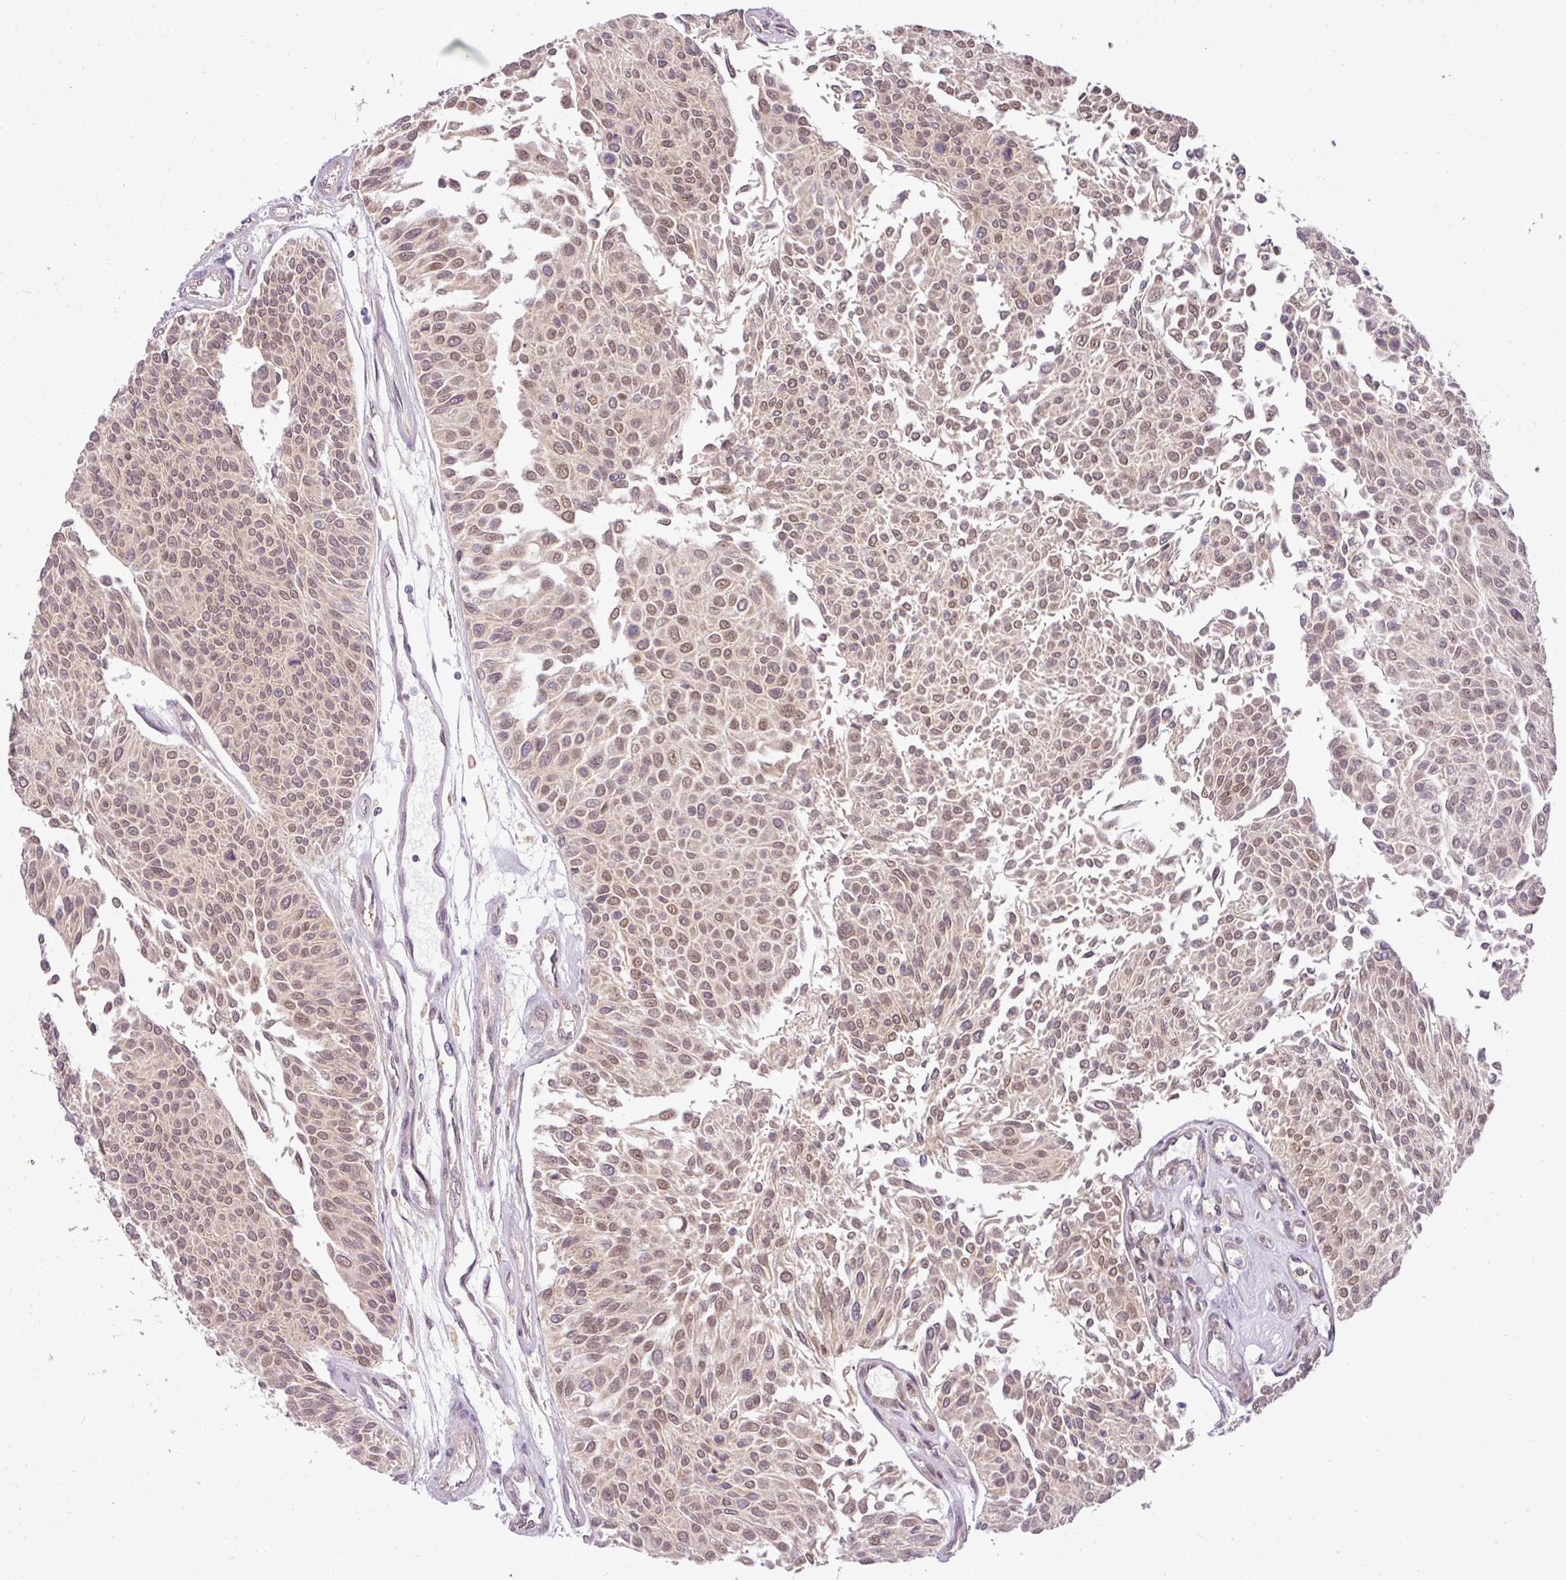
{"staining": {"intensity": "weak", "quantity": "25%-75%", "location": "nuclear"}, "tissue": "urothelial cancer", "cell_type": "Tumor cells", "image_type": "cancer", "snomed": [{"axis": "morphology", "description": "Urothelial carcinoma, NOS"}, {"axis": "topography", "description": "Urinary bladder"}], "caption": "An immunohistochemistry (IHC) histopathology image of tumor tissue is shown. Protein staining in brown highlights weak nuclear positivity in urothelial cancer within tumor cells.", "gene": "C1orf226", "patient": {"sex": "male", "age": 55}}